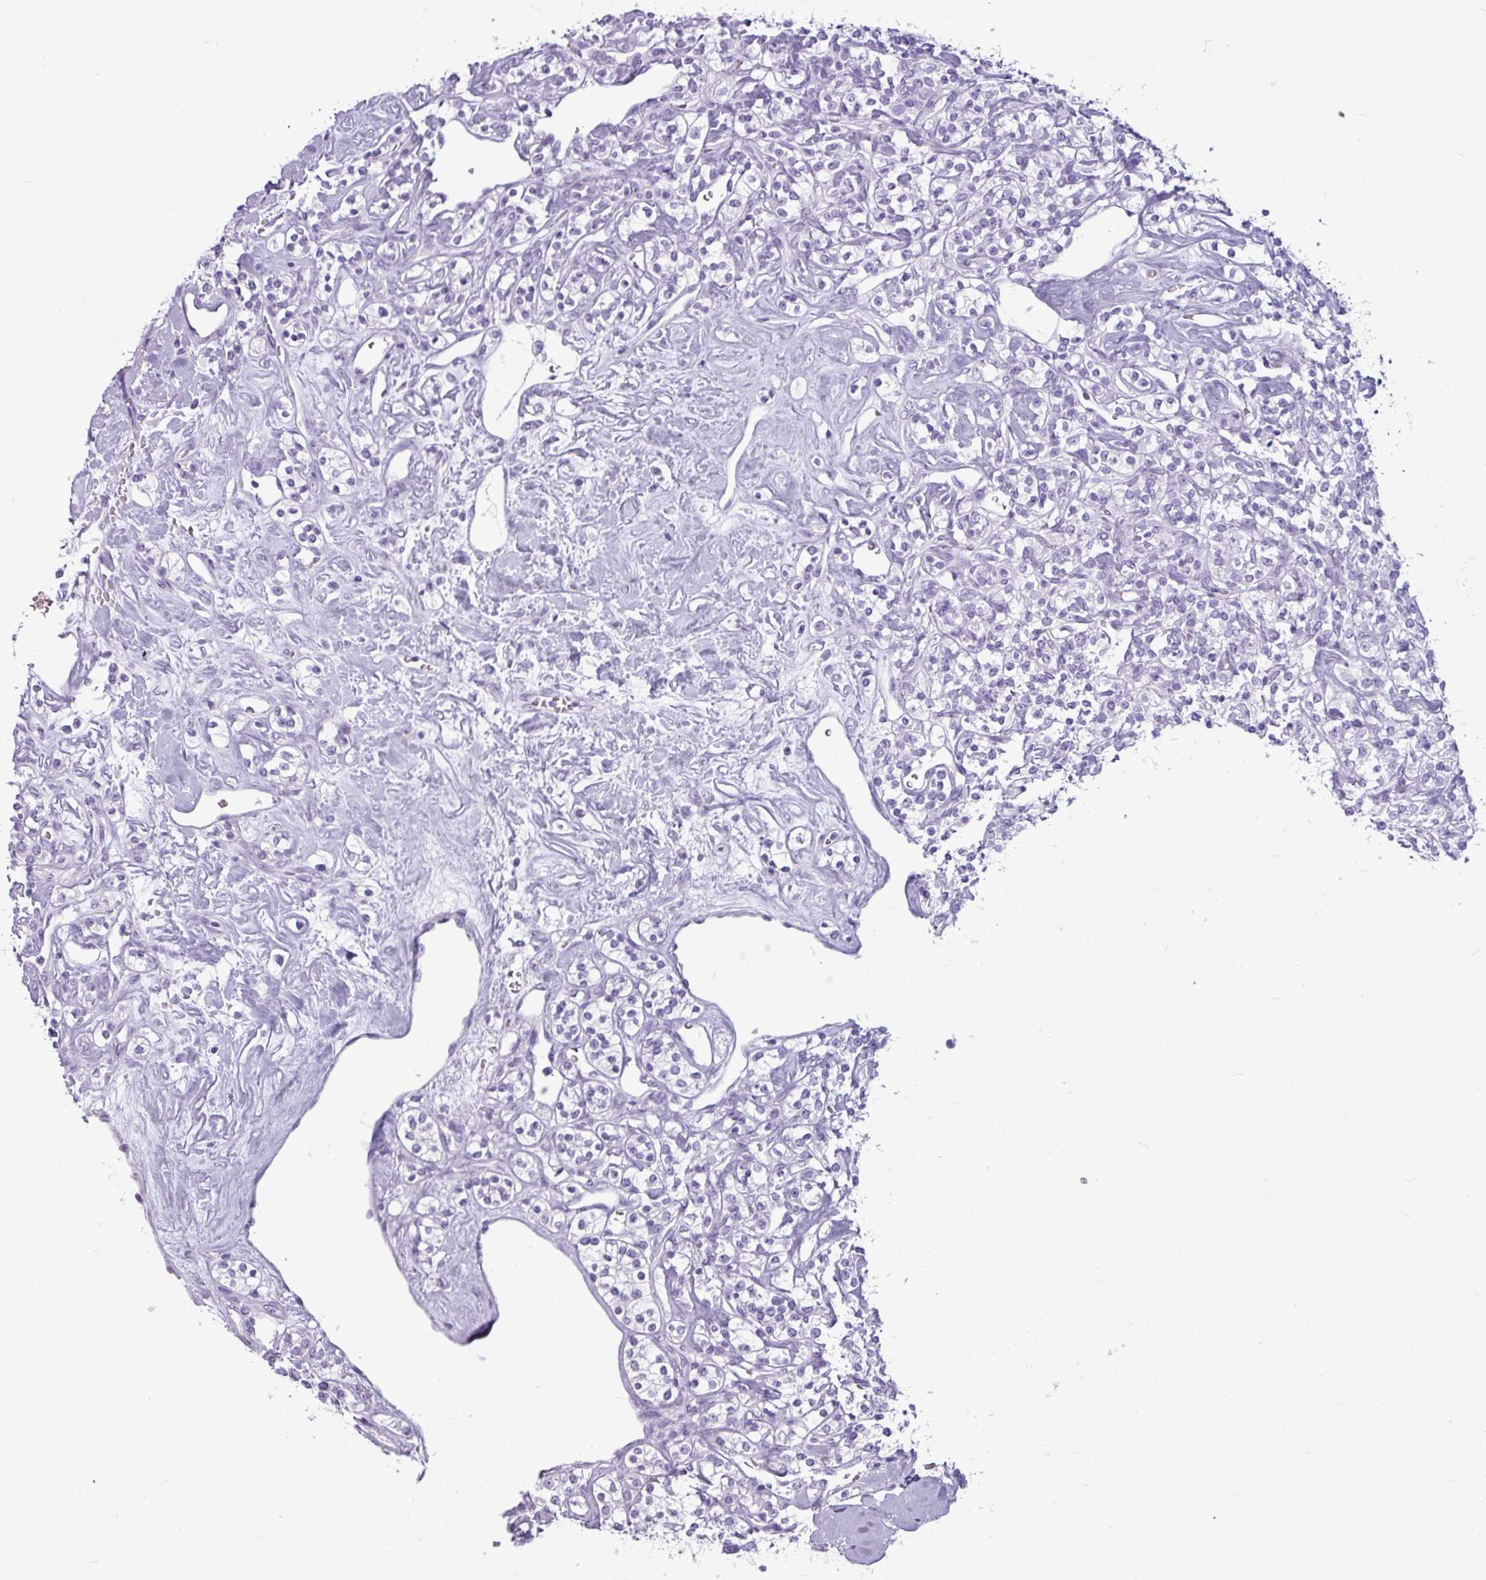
{"staining": {"intensity": "negative", "quantity": "none", "location": "none"}, "tissue": "renal cancer", "cell_type": "Tumor cells", "image_type": "cancer", "snomed": [{"axis": "morphology", "description": "Adenocarcinoma, NOS"}, {"axis": "topography", "description": "Kidney"}], "caption": "Adenocarcinoma (renal) stained for a protein using immunohistochemistry demonstrates no staining tumor cells.", "gene": "AMY1B", "patient": {"sex": "male", "age": 77}}